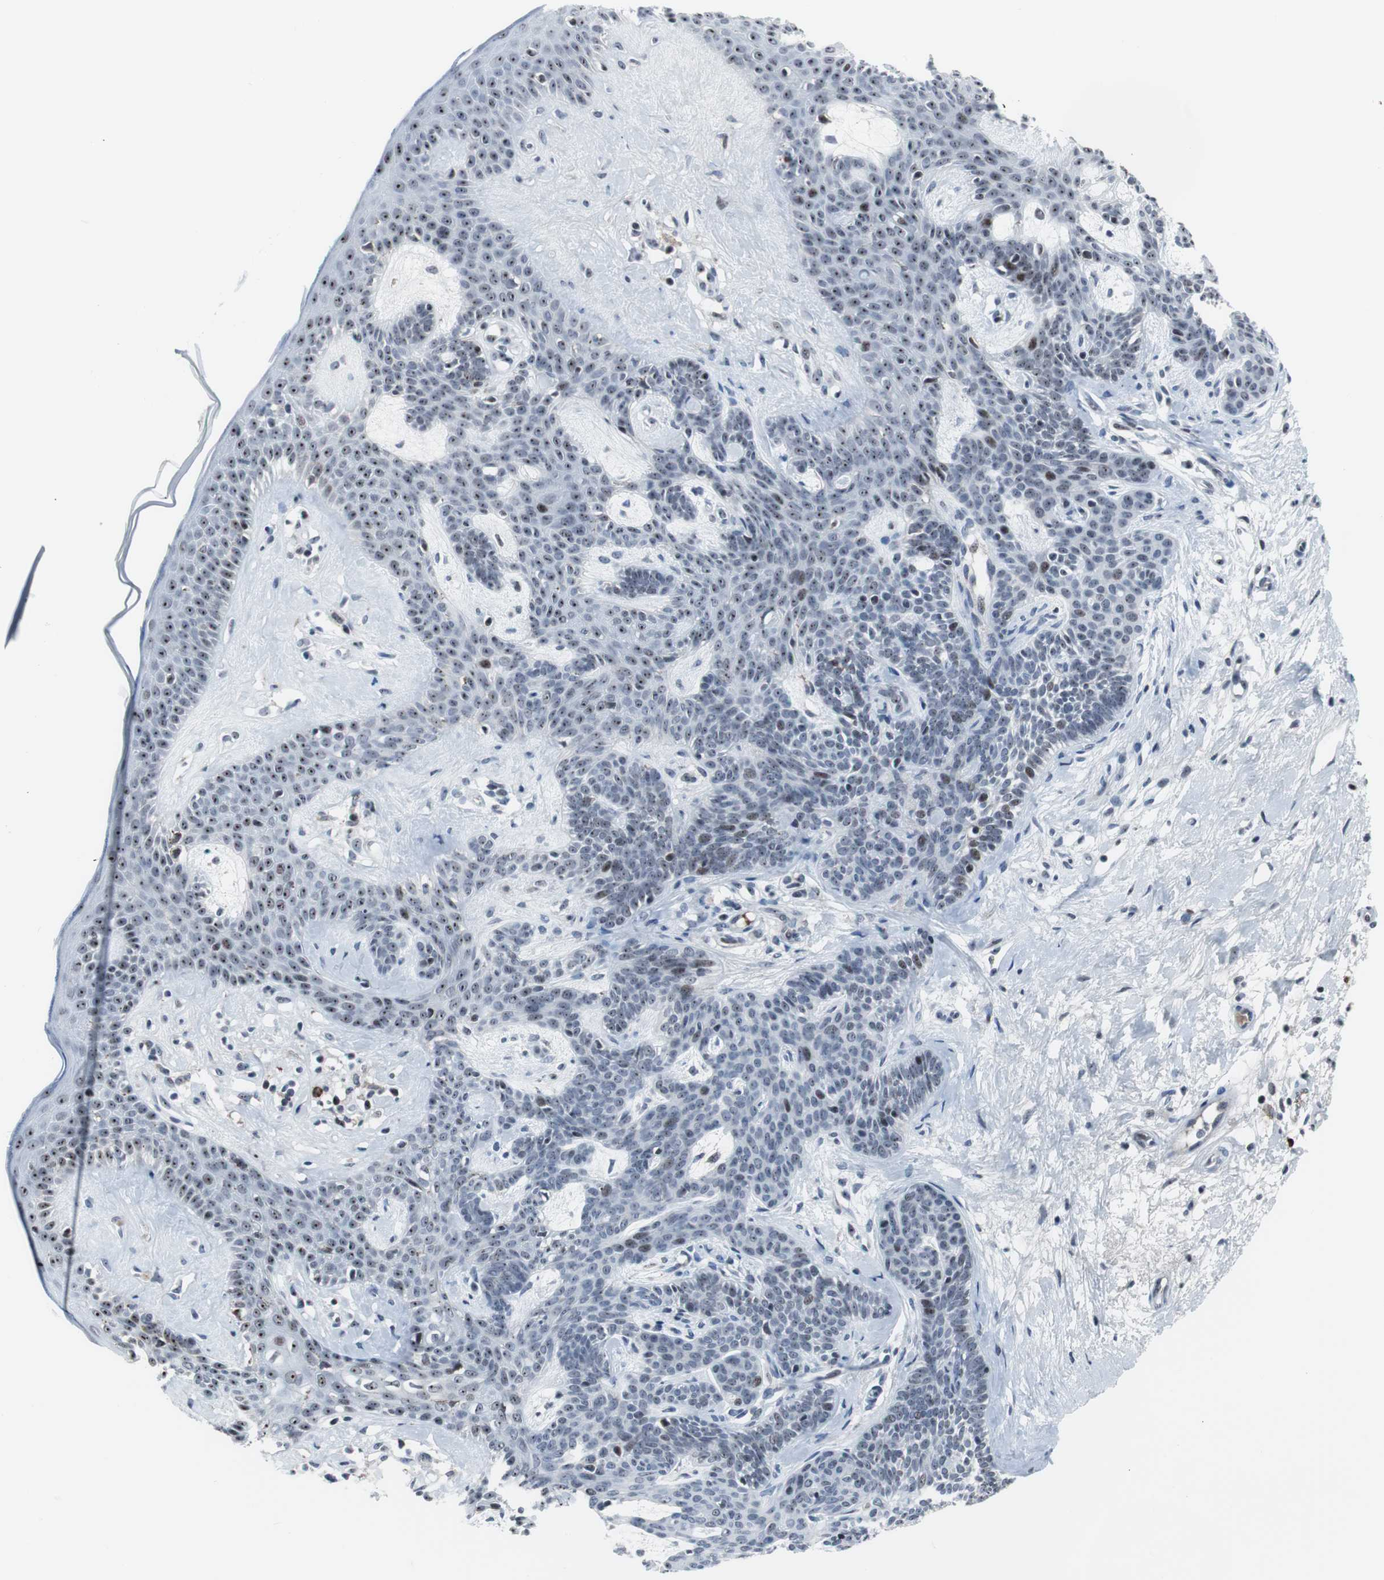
{"staining": {"intensity": "moderate", "quantity": ">75%", "location": "nuclear"}, "tissue": "skin cancer", "cell_type": "Tumor cells", "image_type": "cancer", "snomed": [{"axis": "morphology", "description": "Developmental malformation"}, {"axis": "morphology", "description": "Basal cell carcinoma"}, {"axis": "topography", "description": "Skin"}], "caption": "An immunohistochemistry photomicrograph of tumor tissue is shown. Protein staining in brown highlights moderate nuclear positivity in skin cancer within tumor cells. The staining is performed using DAB brown chromogen to label protein expression. The nuclei are counter-stained blue using hematoxylin.", "gene": "DOK1", "patient": {"sex": "female", "age": 62}}